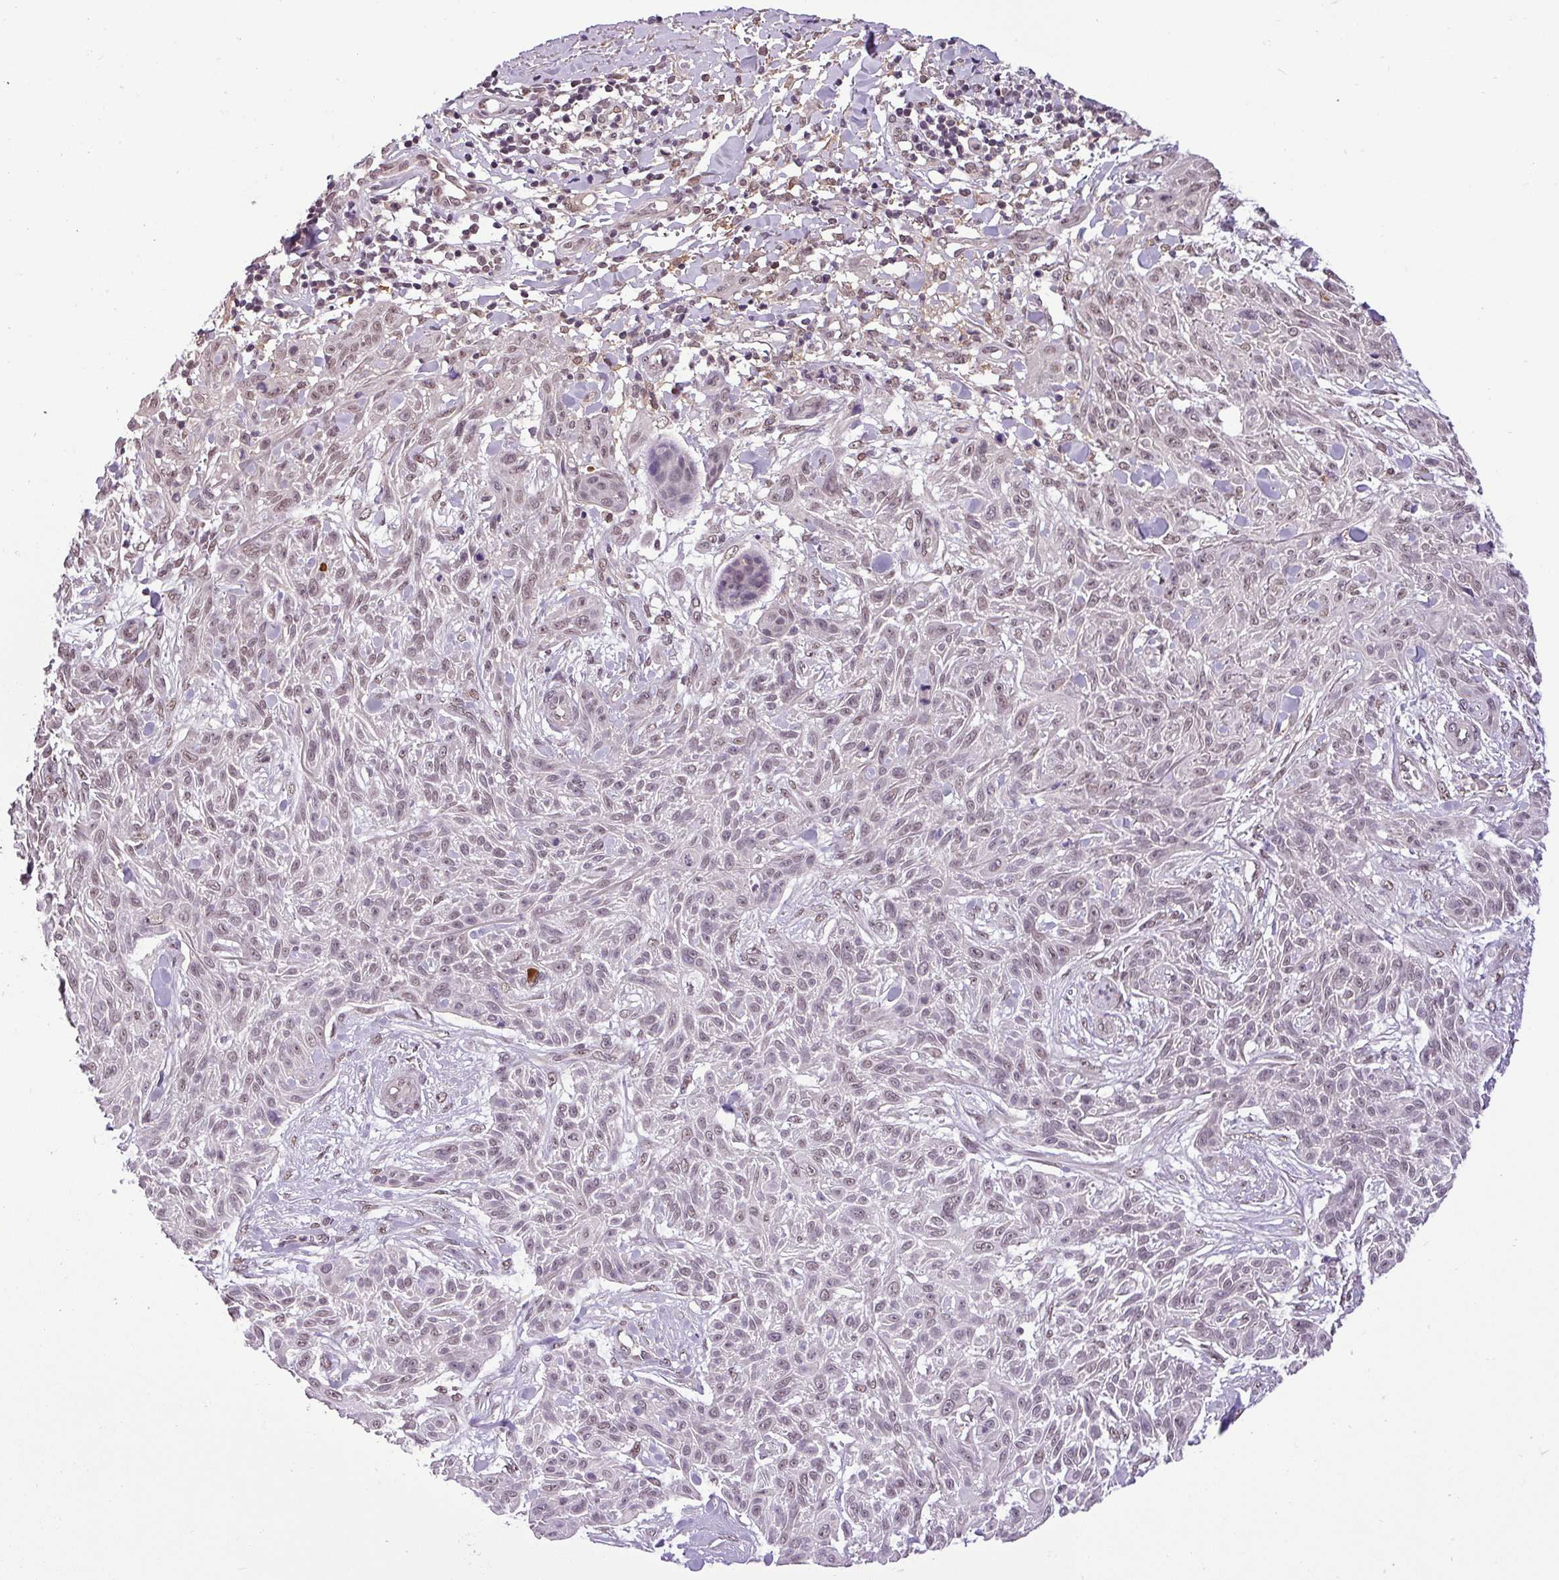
{"staining": {"intensity": "weak", "quantity": "25%-75%", "location": "nuclear"}, "tissue": "skin cancer", "cell_type": "Tumor cells", "image_type": "cancer", "snomed": [{"axis": "morphology", "description": "Squamous cell carcinoma, NOS"}, {"axis": "topography", "description": "Skin"}], "caption": "Tumor cells reveal low levels of weak nuclear staining in about 25%-75% of cells in skin squamous cell carcinoma. The protein is shown in brown color, while the nuclei are stained blue.", "gene": "MFHAS1", "patient": {"sex": "male", "age": 86}}